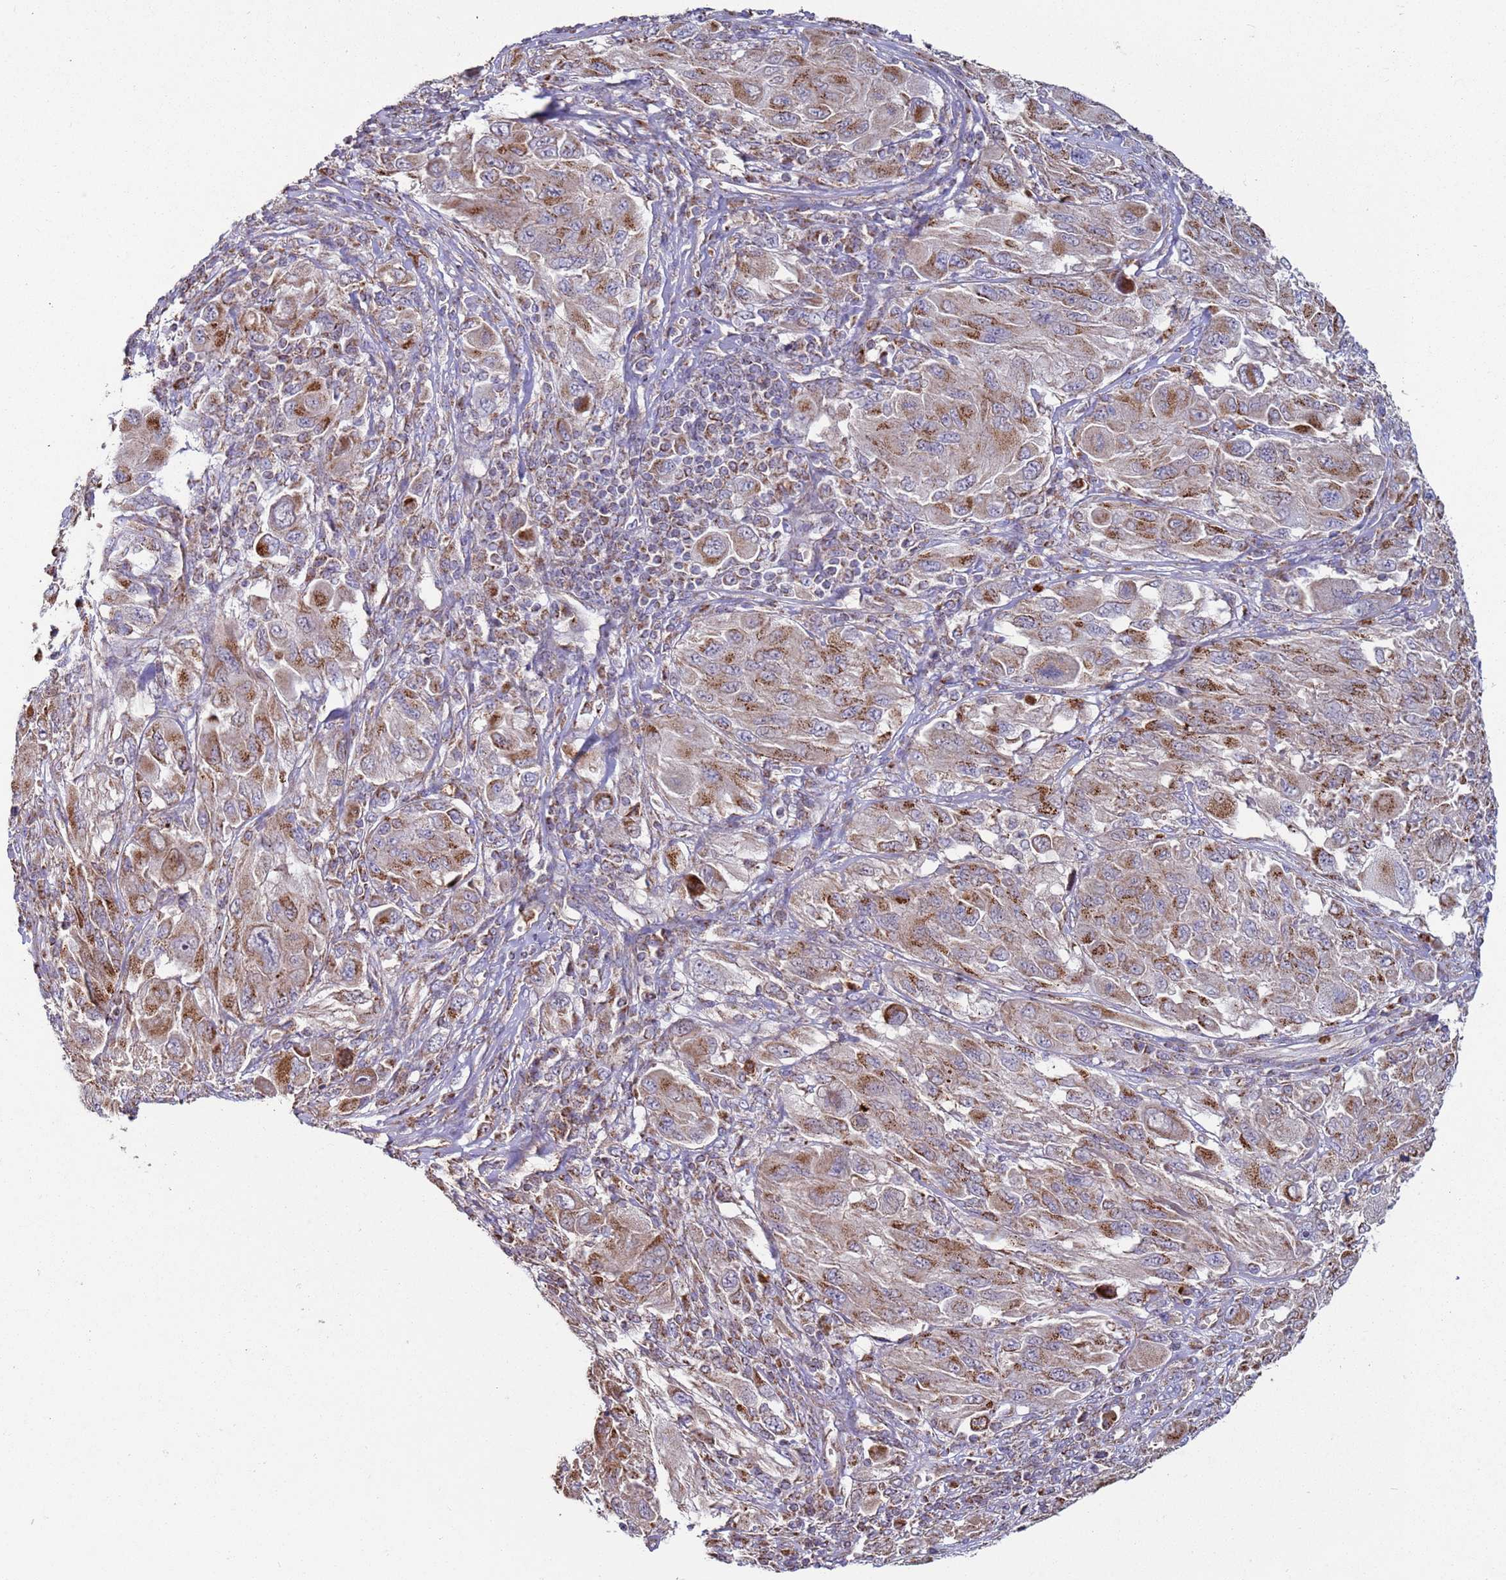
{"staining": {"intensity": "moderate", "quantity": ">75%", "location": "cytoplasmic/membranous"}, "tissue": "melanoma", "cell_type": "Tumor cells", "image_type": "cancer", "snomed": [{"axis": "morphology", "description": "Malignant melanoma, NOS"}, {"axis": "topography", "description": "Skin"}], "caption": "The immunohistochemical stain shows moderate cytoplasmic/membranous expression in tumor cells of melanoma tissue.", "gene": "FBXO33", "patient": {"sex": "female", "age": 91}}